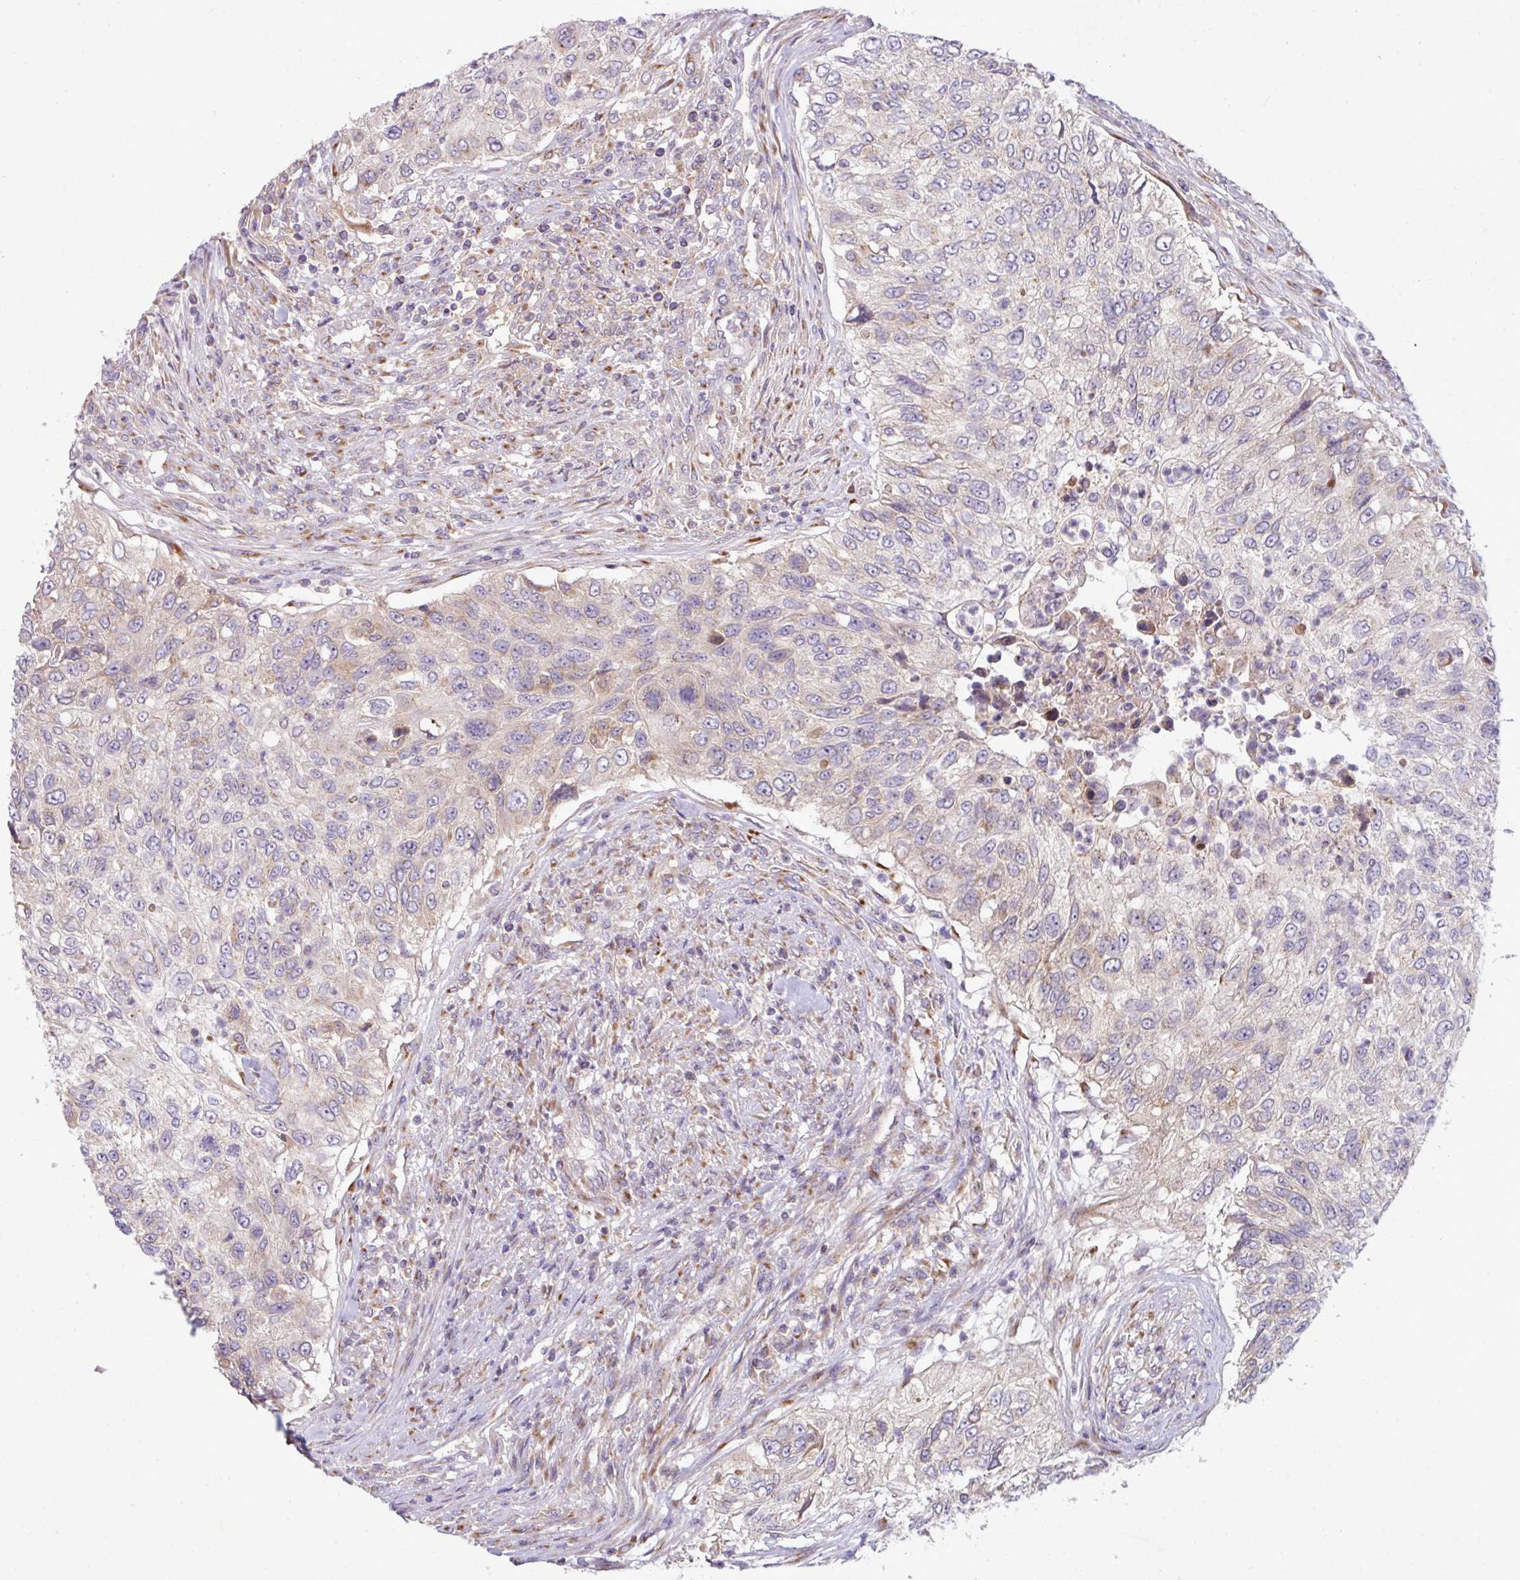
{"staining": {"intensity": "weak", "quantity": "<25%", "location": "cytoplasmic/membranous"}, "tissue": "urothelial cancer", "cell_type": "Tumor cells", "image_type": "cancer", "snomed": [{"axis": "morphology", "description": "Urothelial carcinoma, High grade"}, {"axis": "topography", "description": "Urinary bladder"}], "caption": "An image of urothelial carcinoma (high-grade) stained for a protein displays no brown staining in tumor cells.", "gene": "VTI1A", "patient": {"sex": "female", "age": 60}}